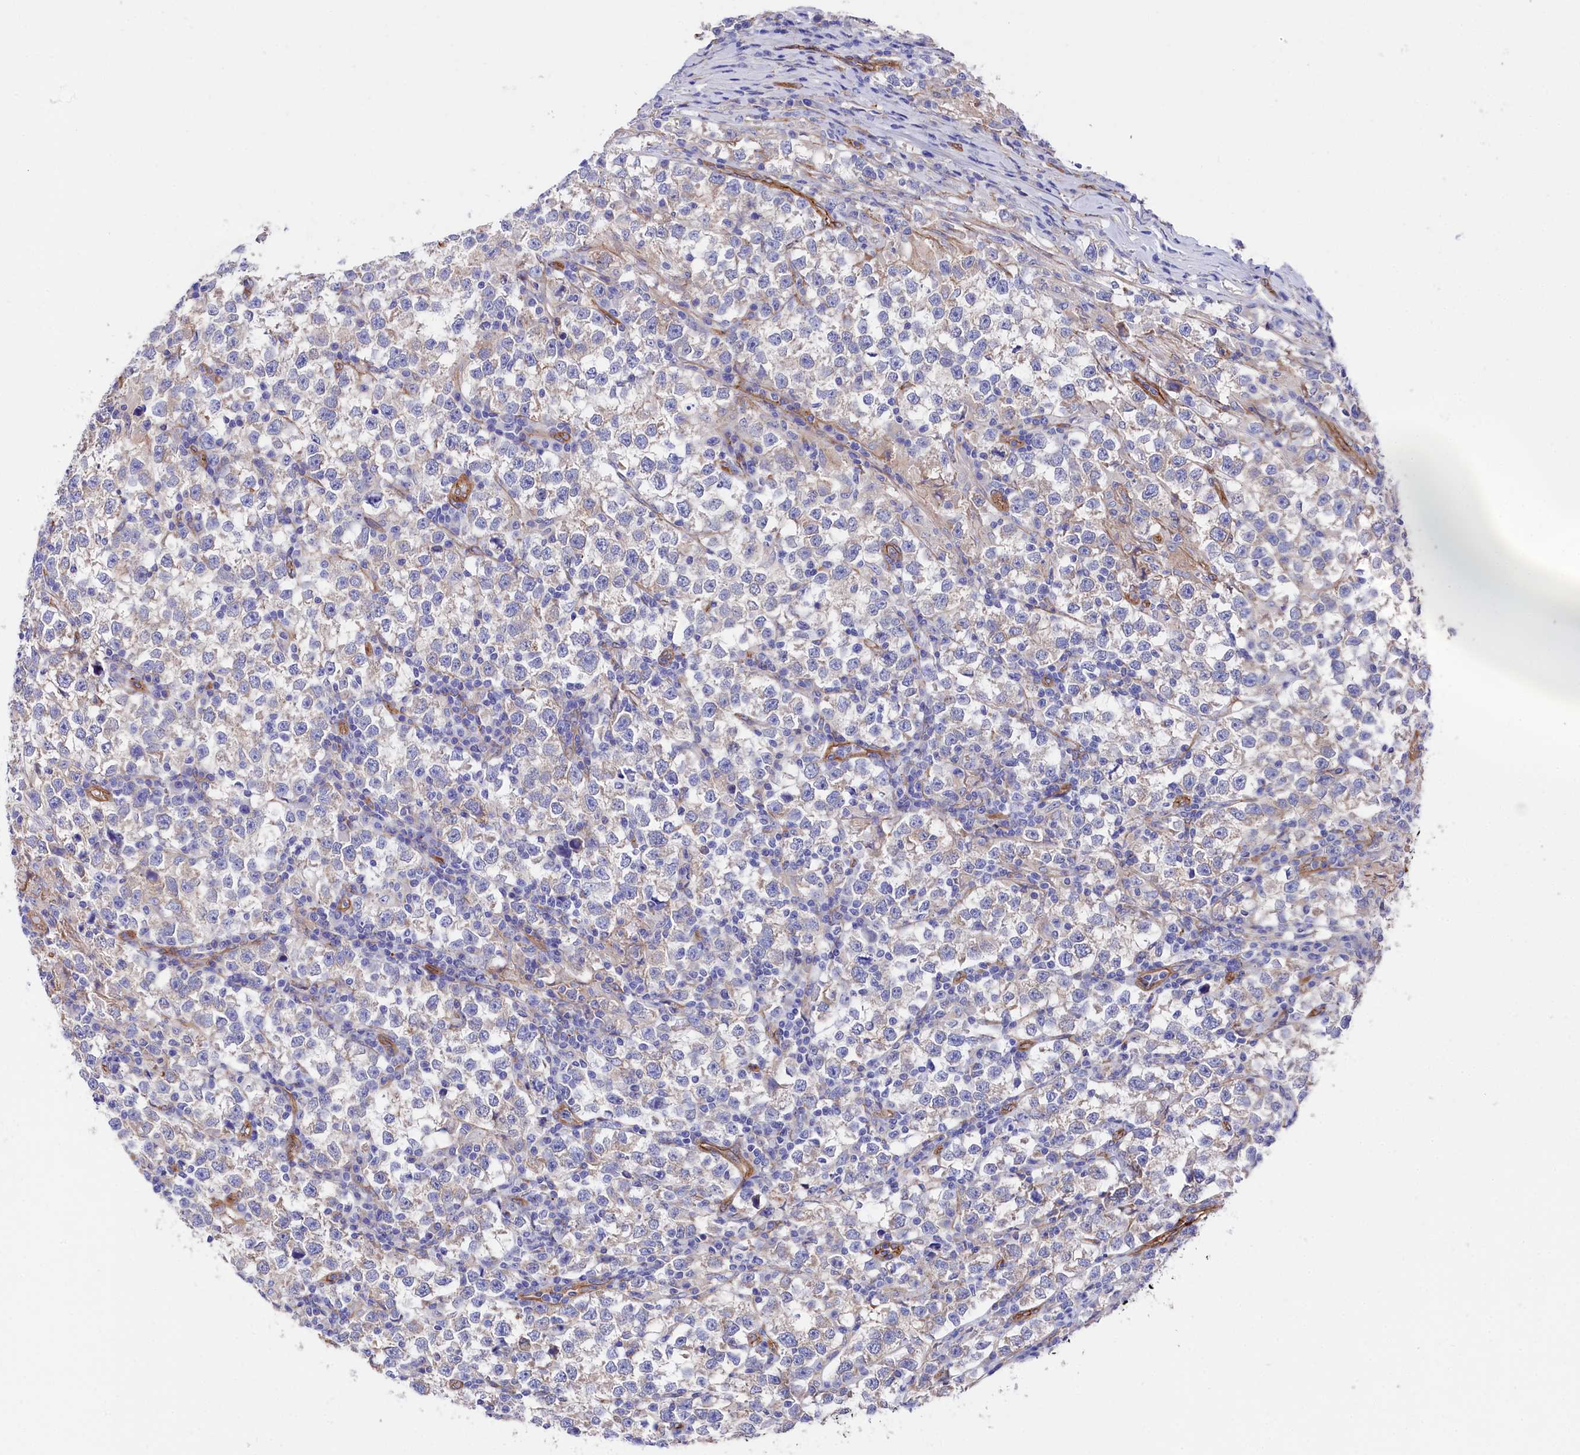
{"staining": {"intensity": "negative", "quantity": "none", "location": "none"}, "tissue": "testis cancer", "cell_type": "Tumor cells", "image_type": "cancer", "snomed": [{"axis": "morphology", "description": "Normal tissue, NOS"}, {"axis": "morphology", "description": "Seminoma, NOS"}, {"axis": "topography", "description": "Testis"}], "caption": "Immunohistochemical staining of testis cancer shows no significant expression in tumor cells.", "gene": "TNKS1BP1", "patient": {"sex": "male", "age": 43}}